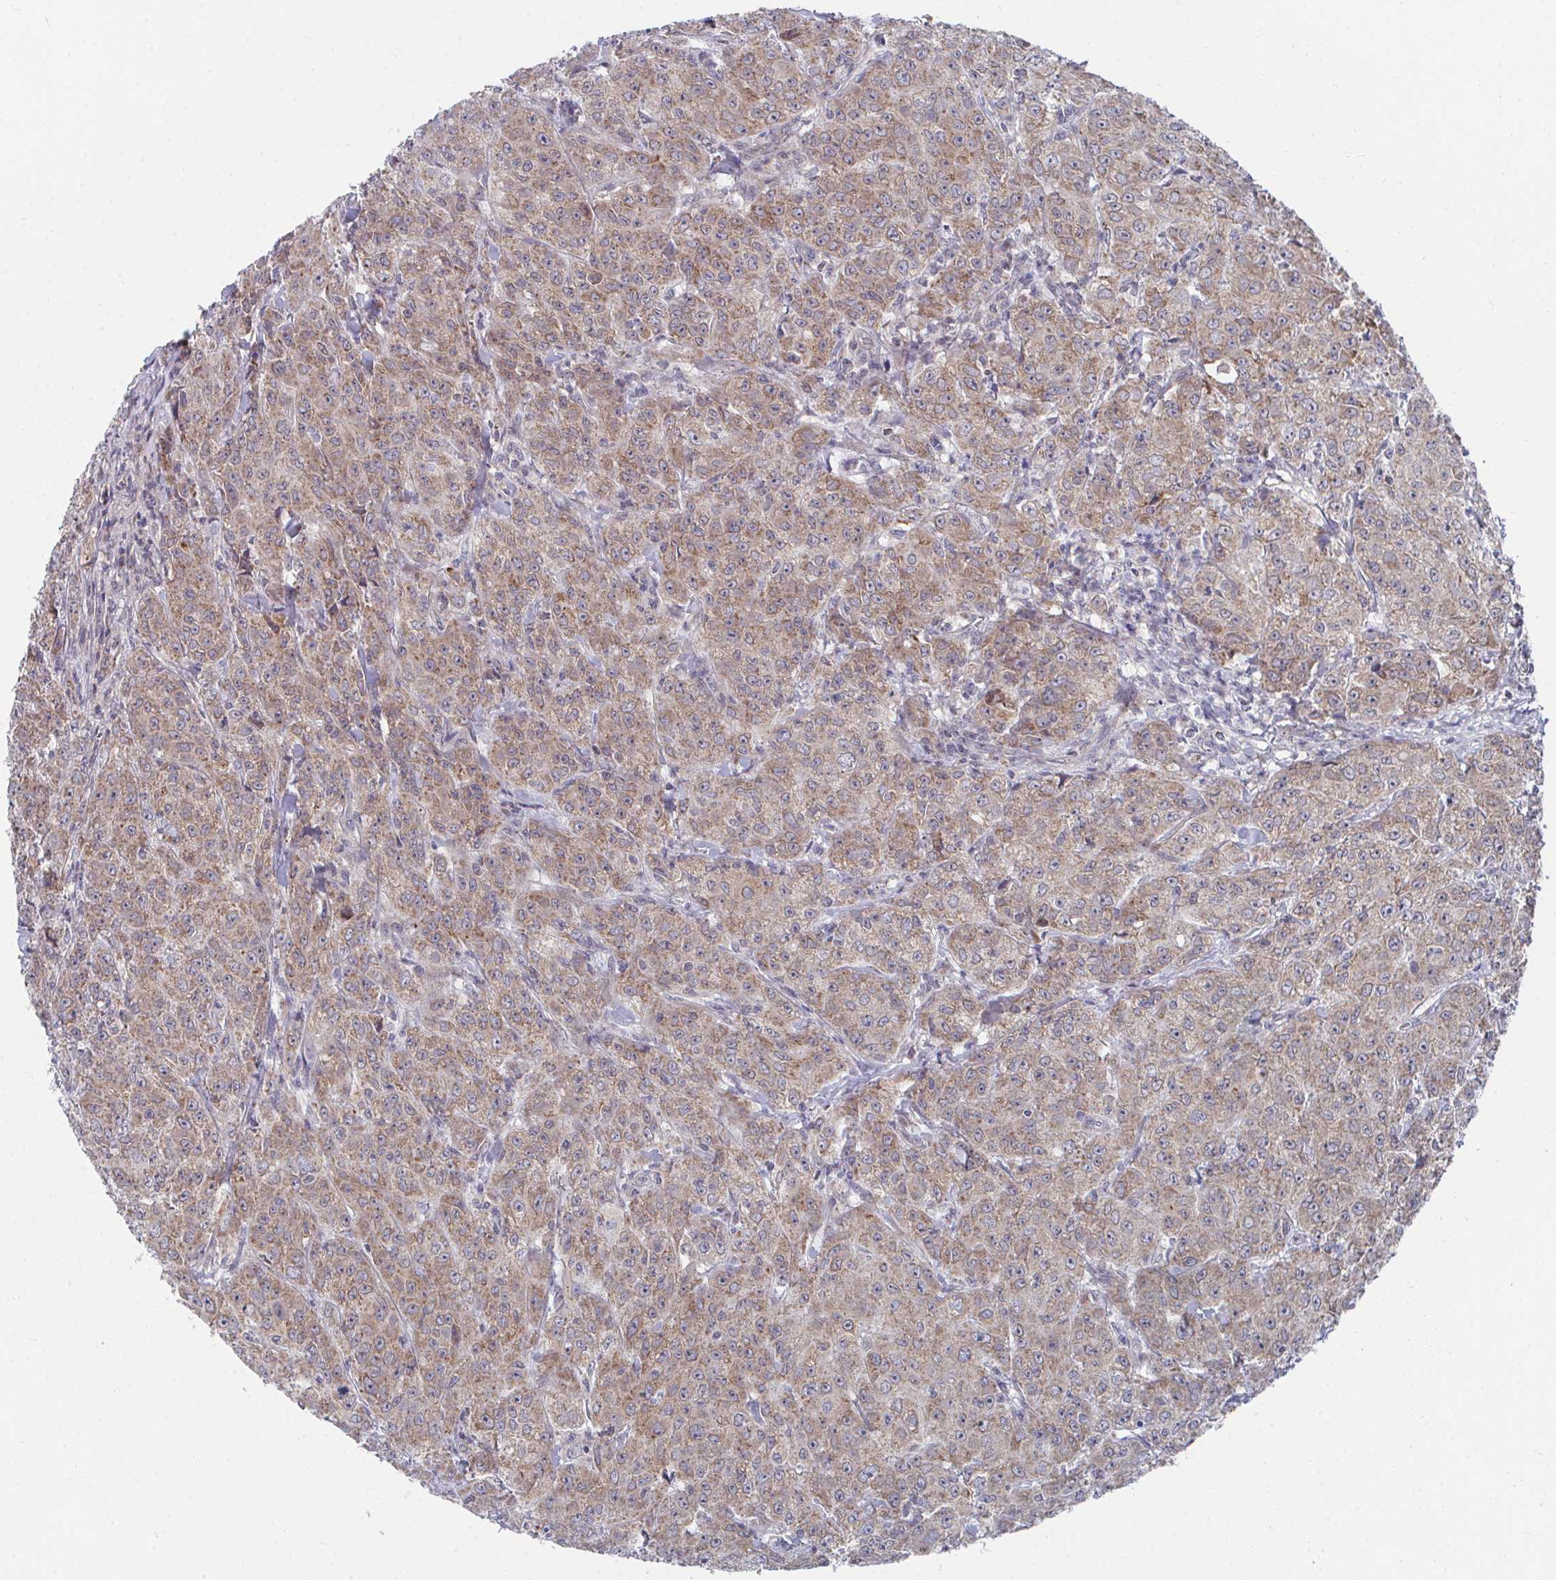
{"staining": {"intensity": "moderate", "quantity": ">75%", "location": "cytoplasmic/membranous"}, "tissue": "breast cancer", "cell_type": "Tumor cells", "image_type": "cancer", "snomed": [{"axis": "morphology", "description": "Normal tissue, NOS"}, {"axis": "morphology", "description": "Duct carcinoma"}, {"axis": "topography", "description": "Breast"}], "caption": "There is medium levels of moderate cytoplasmic/membranous staining in tumor cells of invasive ductal carcinoma (breast), as demonstrated by immunohistochemical staining (brown color).", "gene": "PEX3", "patient": {"sex": "female", "age": 43}}